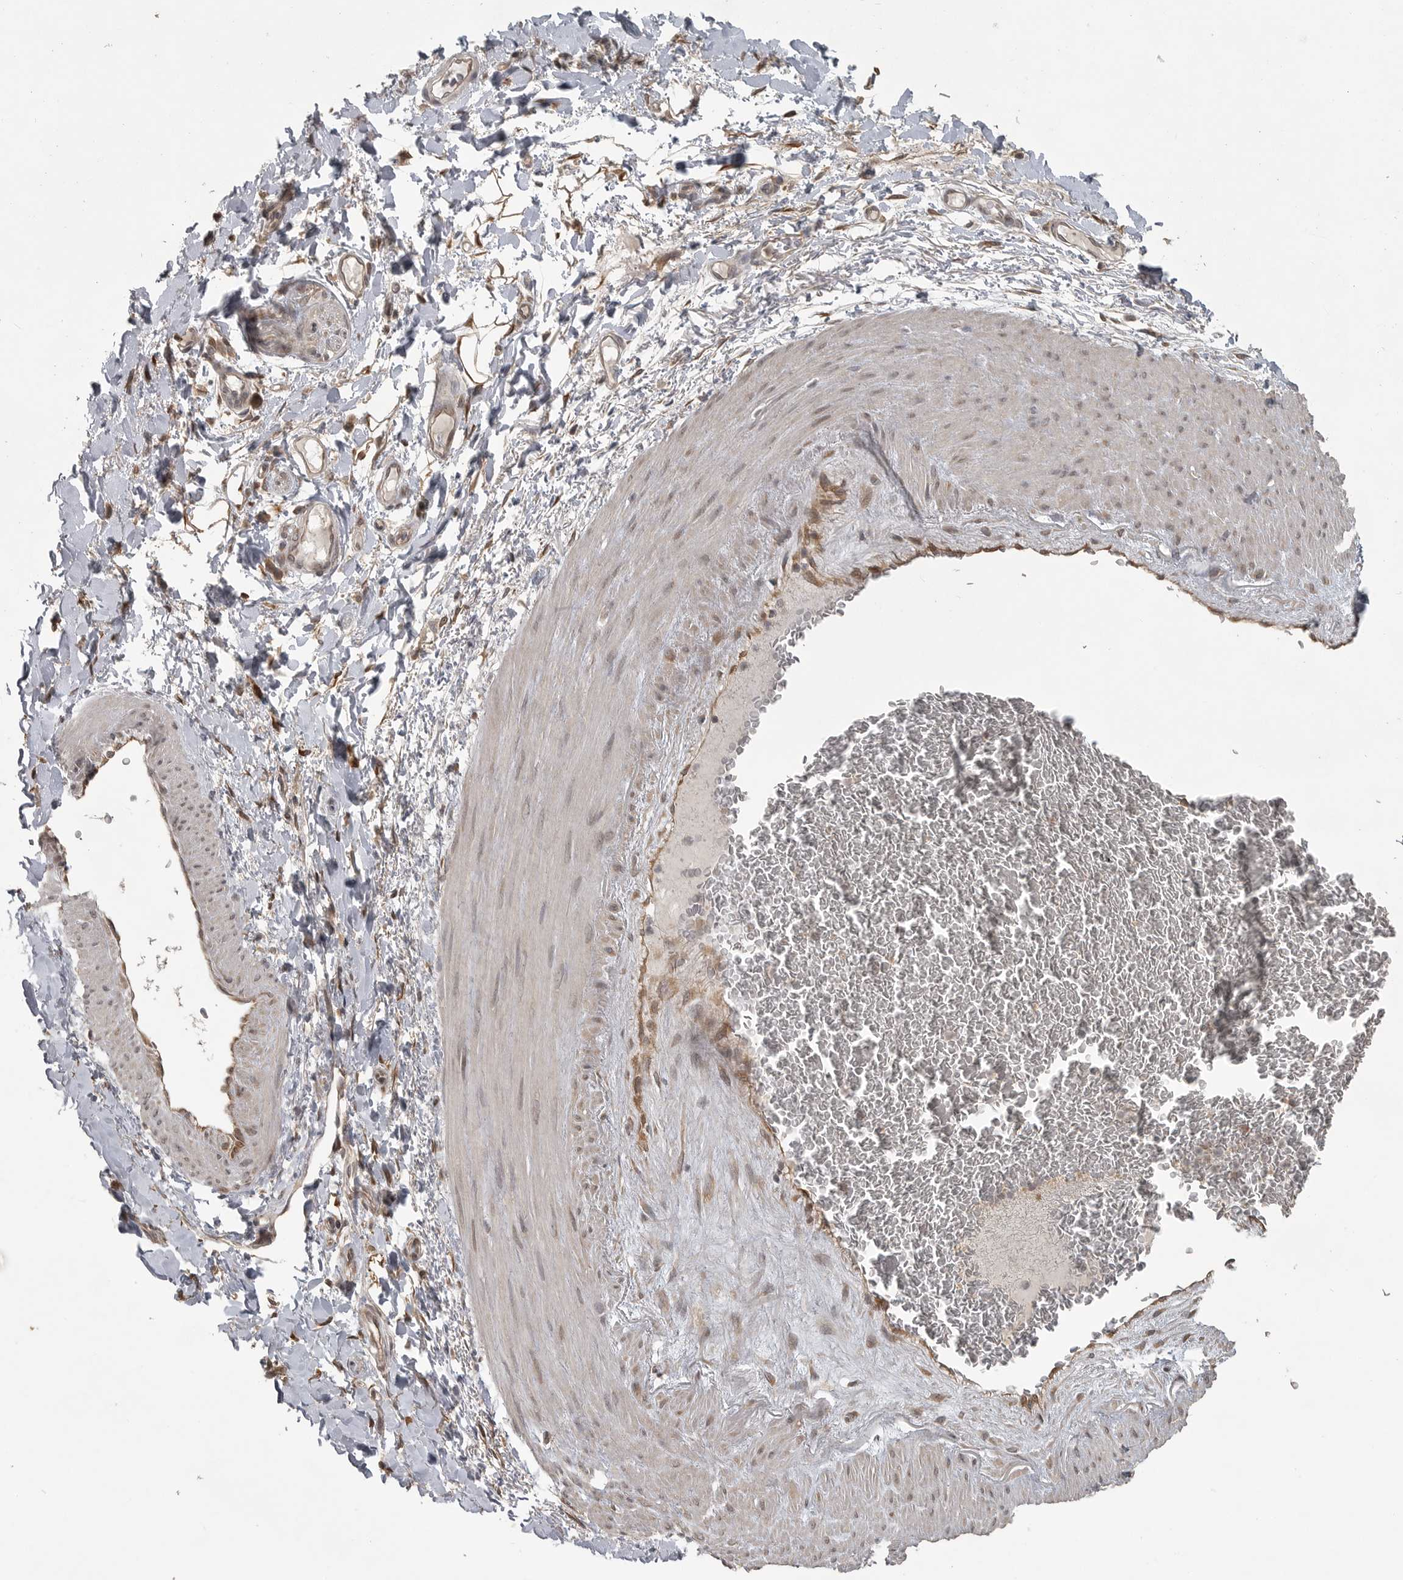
{"staining": {"intensity": "moderate", "quantity": ">75%", "location": "cytoplasmic/membranous"}, "tissue": "adipose tissue", "cell_type": "Adipocytes", "image_type": "normal", "snomed": [{"axis": "morphology", "description": "Normal tissue, NOS"}, {"axis": "morphology", "description": "Adenocarcinoma, NOS"}, {"axis": "topography", "description": "Esophagus"}], "caption": "An IHC micrograph of unremarkable tissue is shown. Protein staining in brown labels moderate cytoplasmic/membranous positivity in adipose tissue within adipocytes.", "gene": "LLGL1", "patient": {"sex": "male", "age": 62}}